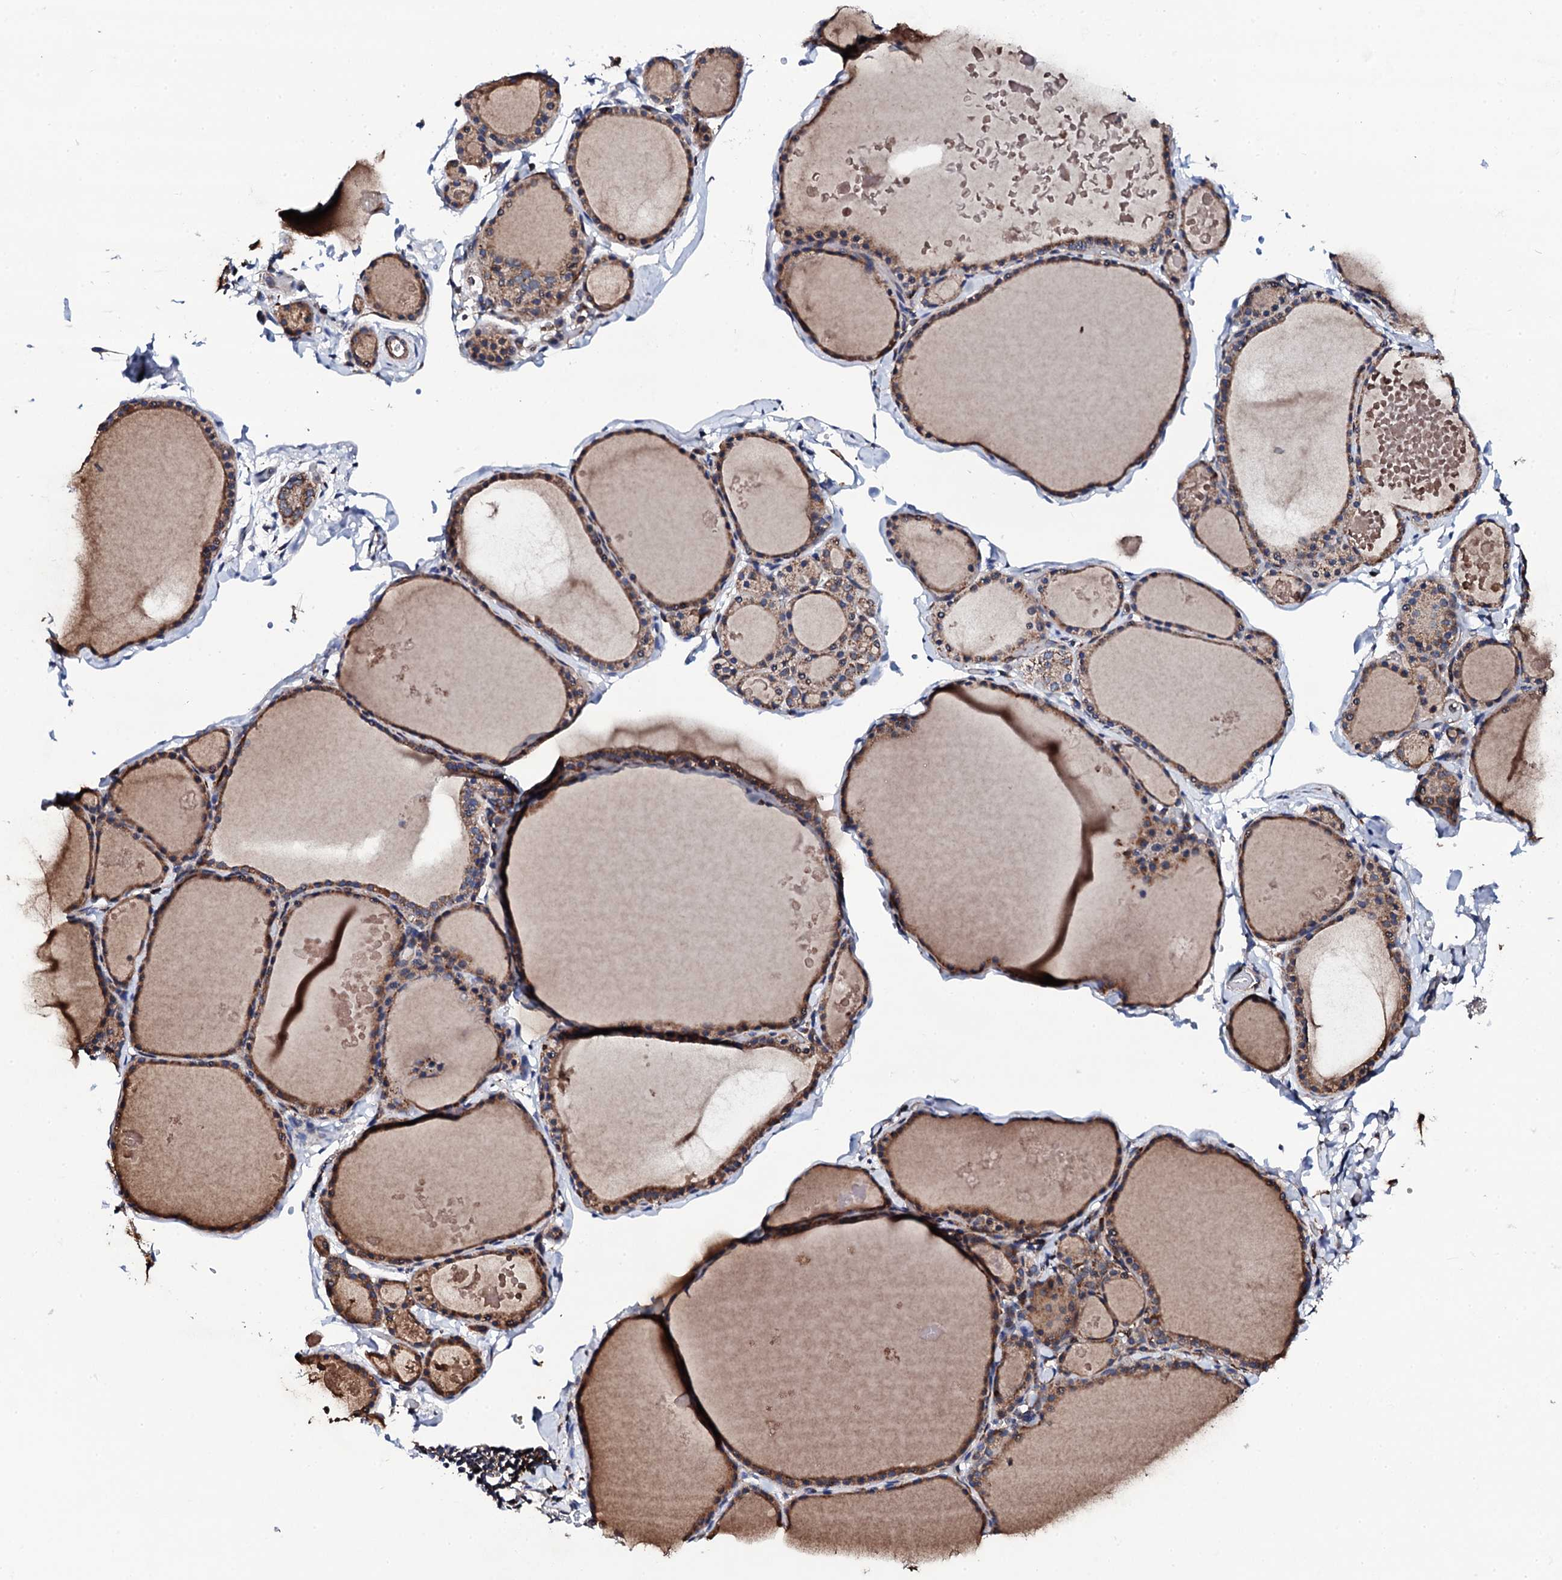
{"staining": {"intensity": "moderate", "quantity": ">75%", "location": "cytoplasmic/membranous"}, "tissue": "thyroid gland", "cell_type": "Glandular cells", "image_type": "normal", "snomed": [{"axis": "morphology", "description": "Normal tissue, NOS"}, {"axis": "topography", "description": "Thyroid gland"}], "caption": "Immunohistochemistry micrograph of normal thyroid gland stained for a protein (brown), which exhibits medium levels of moderate cytoplasmic/membranous staining in approximately >75% of glandular cells.", "gene": "COG4", "patient": {"sex": "male", "age": 56}}